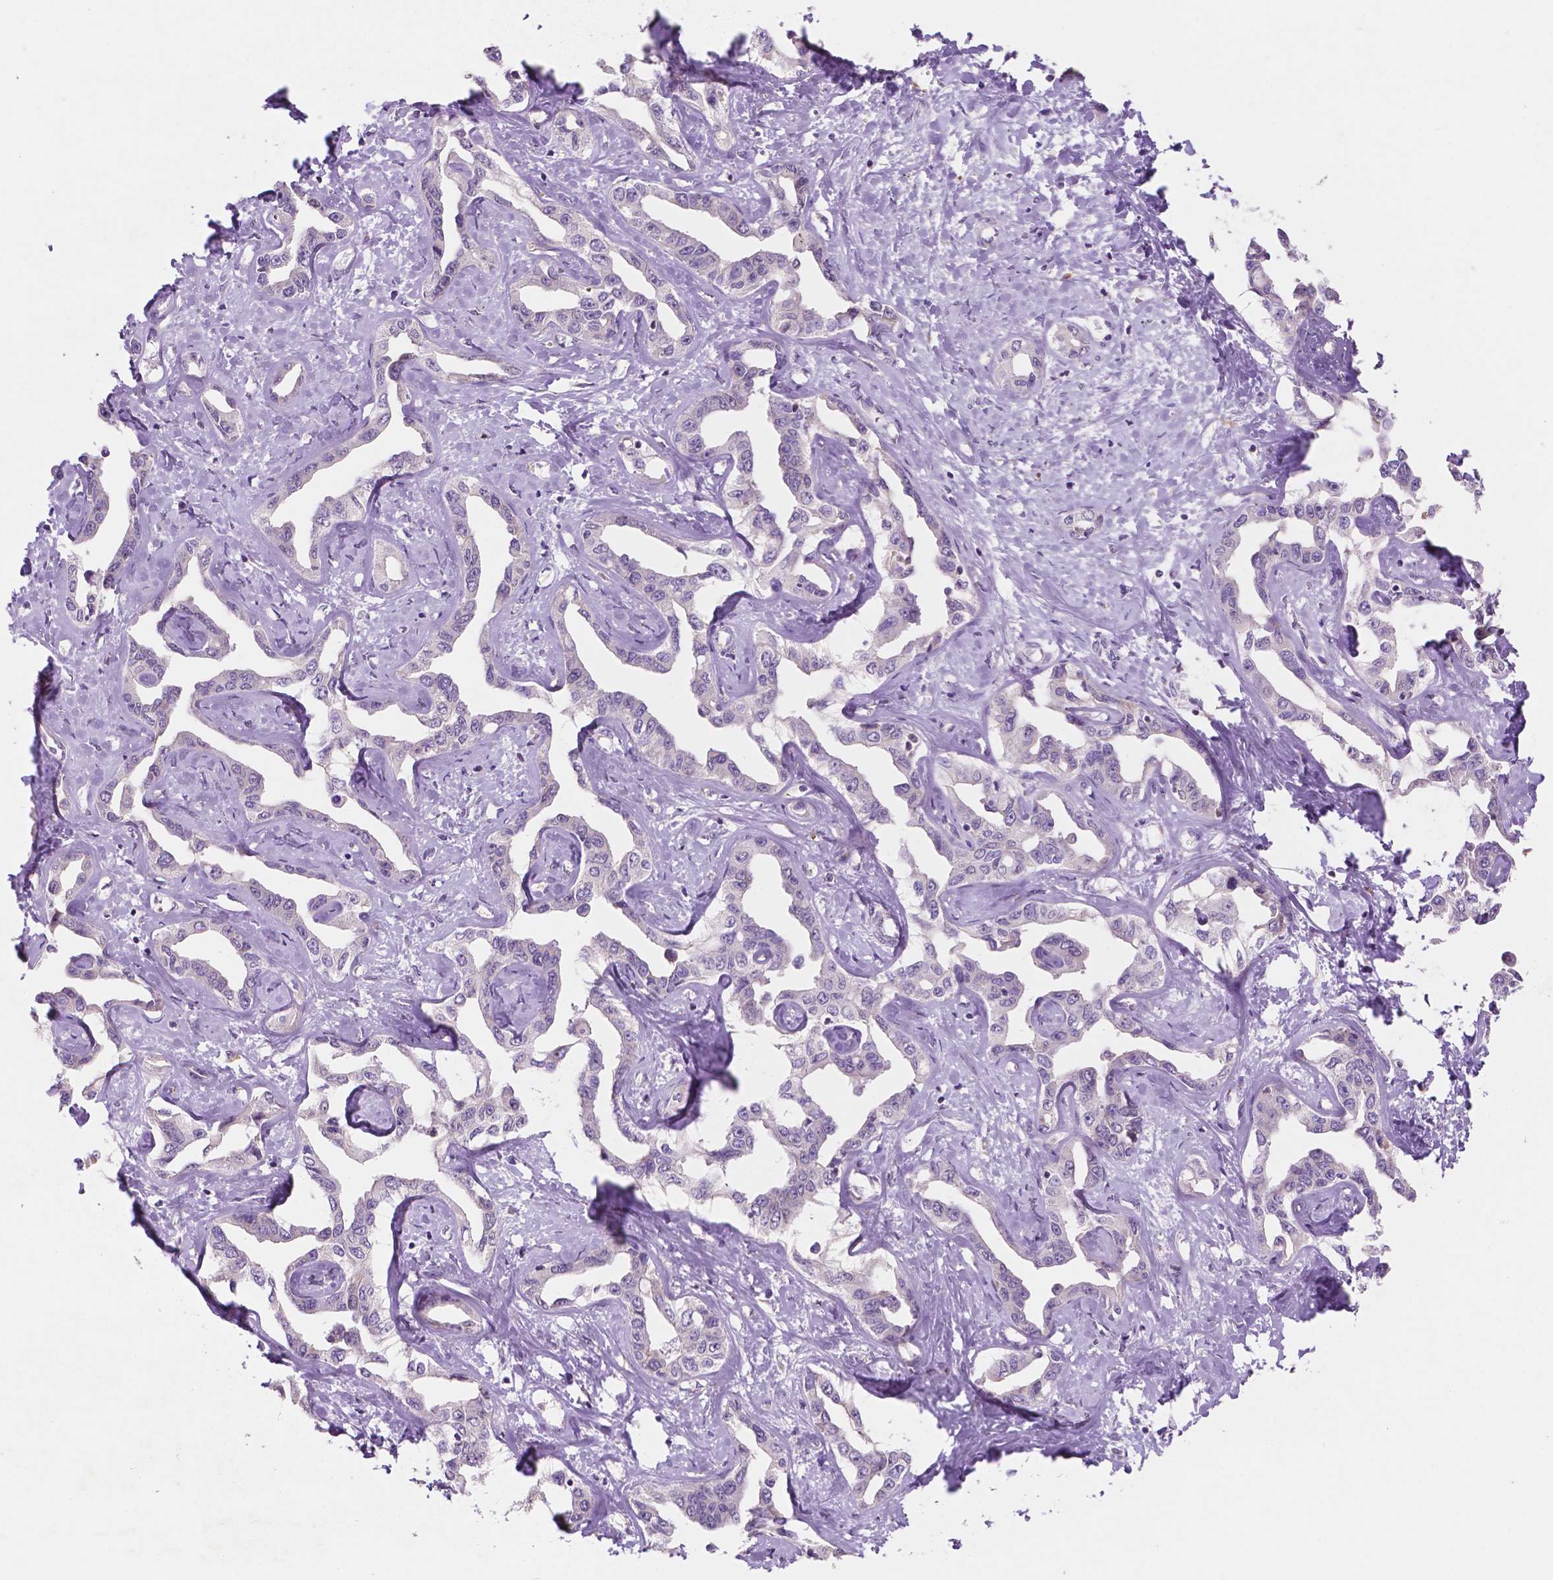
{"staining": {"intensity": "negative", "quantity": "none", "location": "none"}, "tissue": "liver cancer", "cell_type": "Tumor cells", "image_type": "cancer", "snomed": [{"axis": "morphology", "description": "Cholangiocarcinoma"}, {"axis": "topography", "description": "Liver"}], "caption": "Tumor cells show no significant protein staining in liver cholangiocarcinoma.", "gene": "LRP1B", "patient": {"sex": "male", "age": 59}}